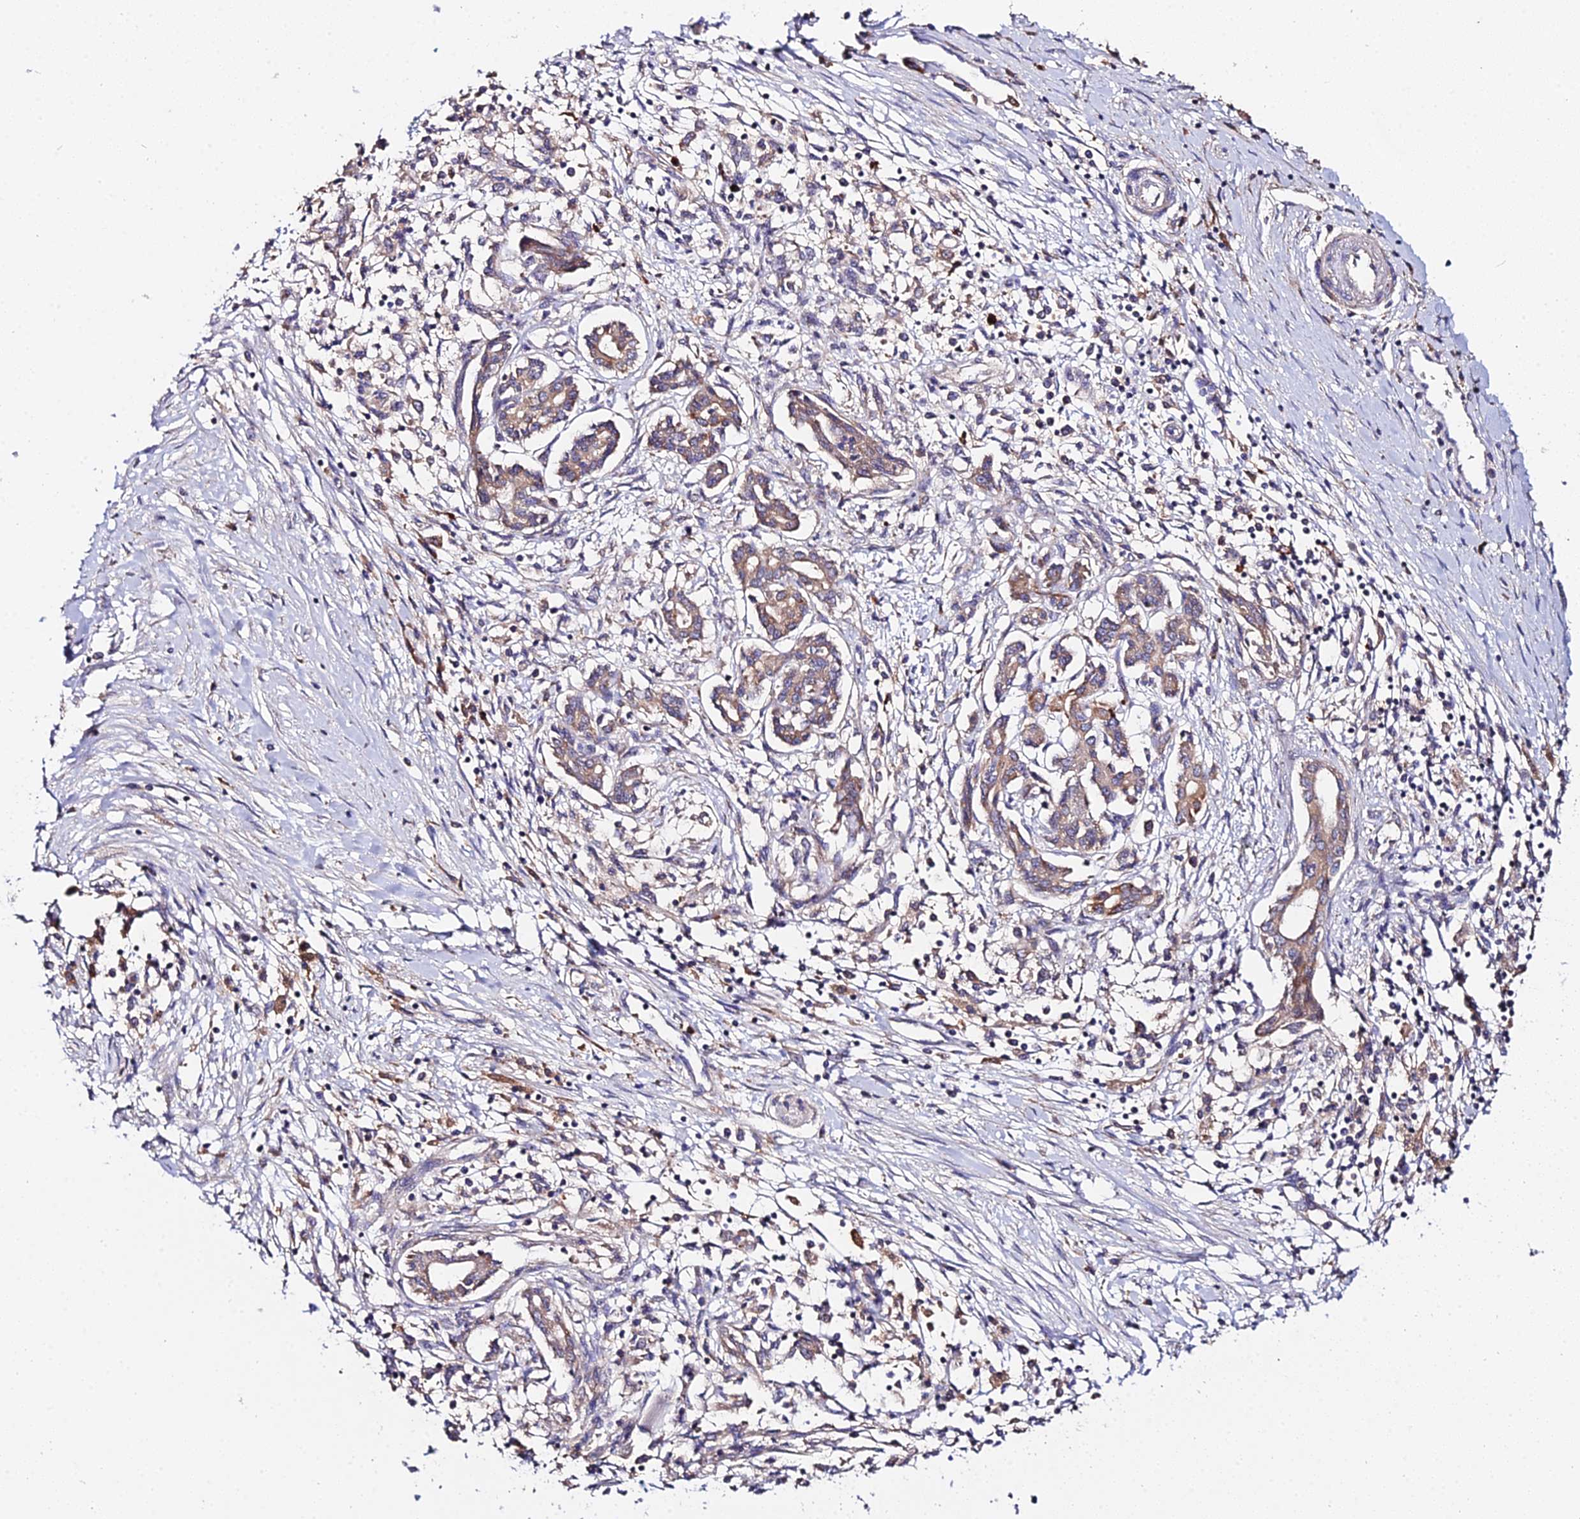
{"staining": {"intensity": "weak", "quantity": ">75%", "location": "cytoplasmic/membranous"}, "tissue": "pancreatic cancer", "cell_type": "Tumor cells", "image_type": "cancer", "snomed": [{"axis": "morphology", "description": "Adenocarcinoma, NOS"}, {"axis": "topography", "description": "Pancreas"}], "caption": "The micrograph exhibits staining of pancreatic cancer, revealing weak cytoplasmic/membranous protein expression (brown color) within tumor cells. (DAB (3,3'-diaminobenzidine) IHC with brightfield microscopy, high magnification).", "gene": "ZBED8", "patient": {"sex": "female", "age": 50}}